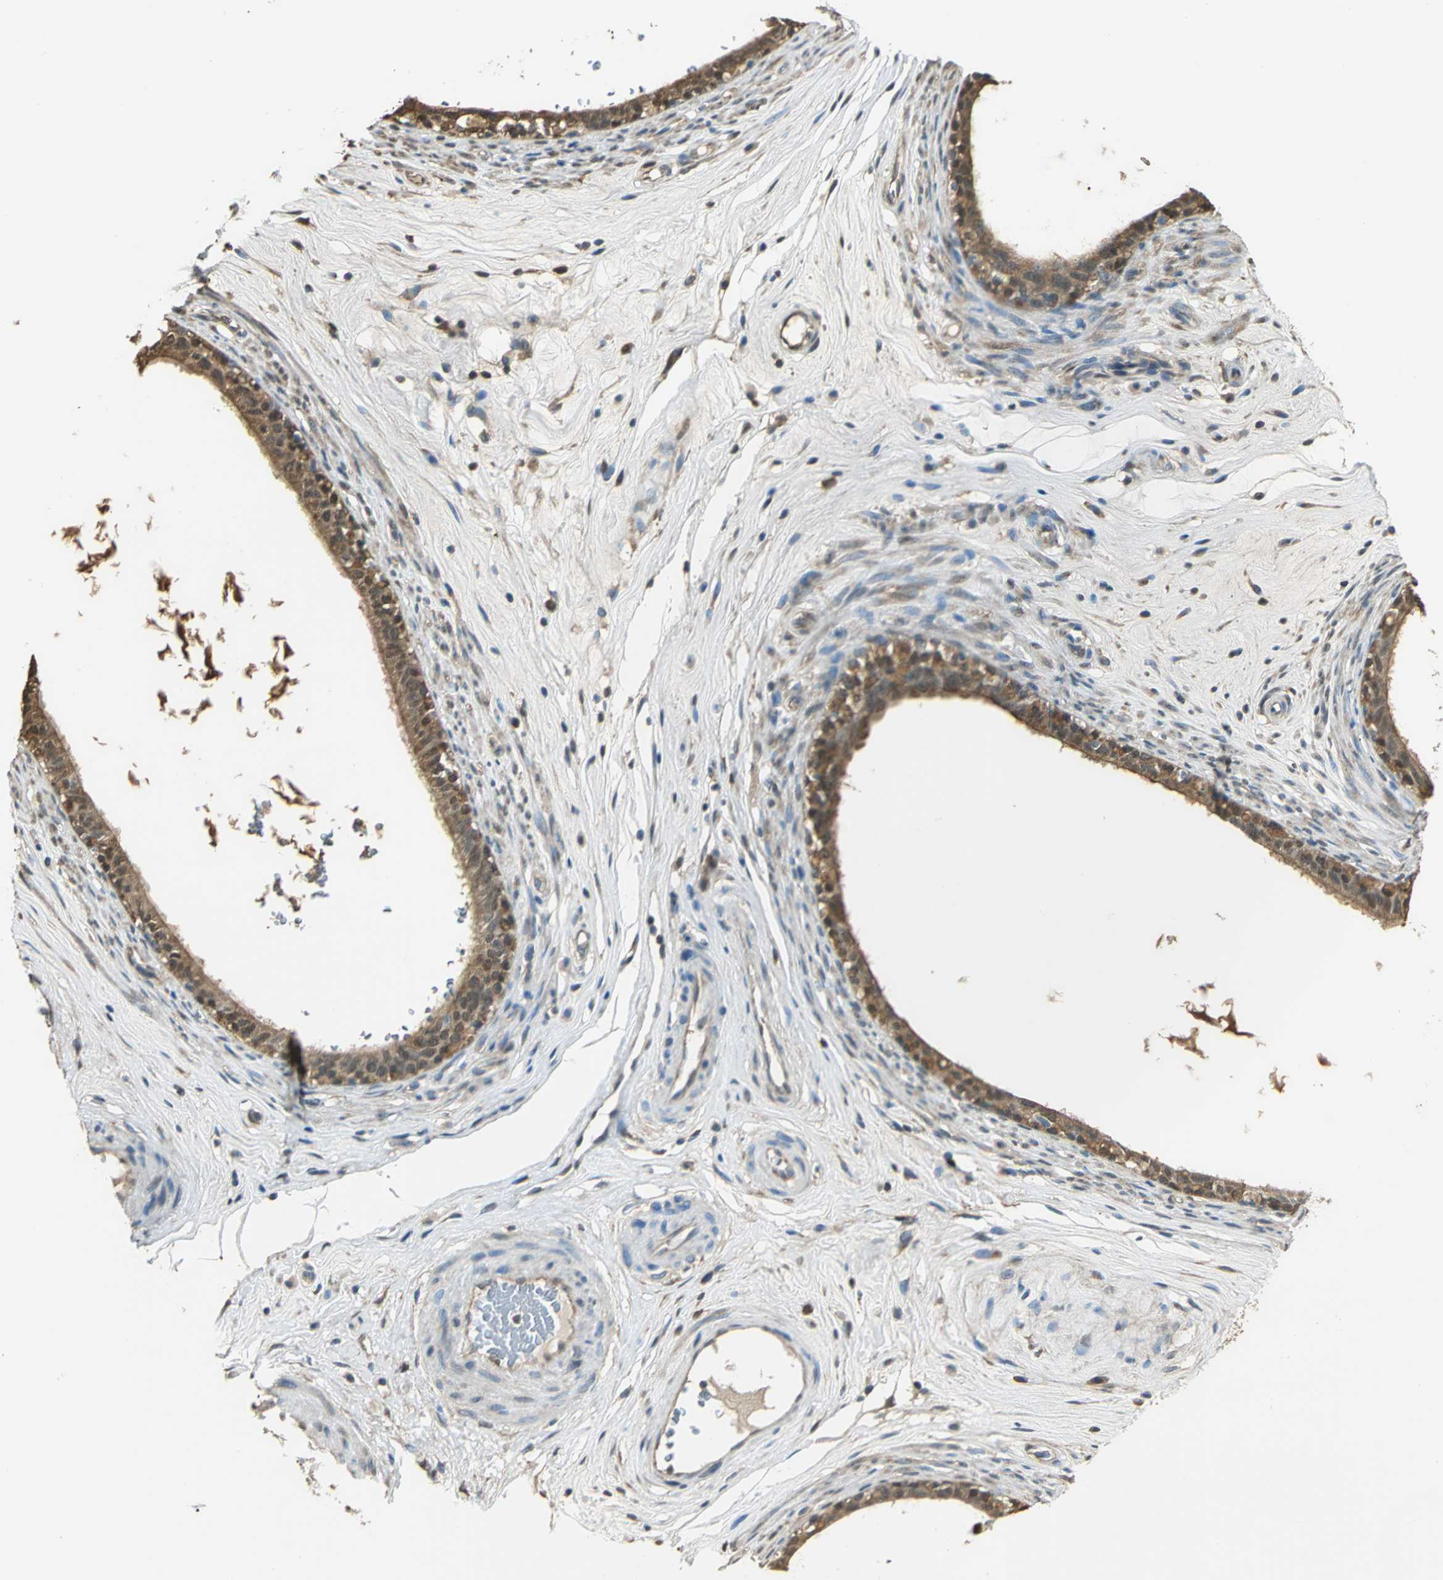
{"staining": {"intensity": "moderate", "quantity": ">75%", "location": "cytoplasmic/membranous"}, "tissue": "epididymis", "cell_type": "Glandular cells", "image_type": "normal", "snomed": [{"axis": "morphology", "description": "Normal tissue, NOS"}, {"axis": "morphology", "description": "Inflammation, NOS"}, {"axis": "topography", "description": "Epididymis"}], "caption": "High-power microscopy captured an immunohistochemistry (IHC) micrograph of normal epididymis, revealing moderate cytoplasmic/membranous expression in approximately >75% of glandular cells.", "gene": "PARK7", "patient": {"sex": "male", "age": 84}}